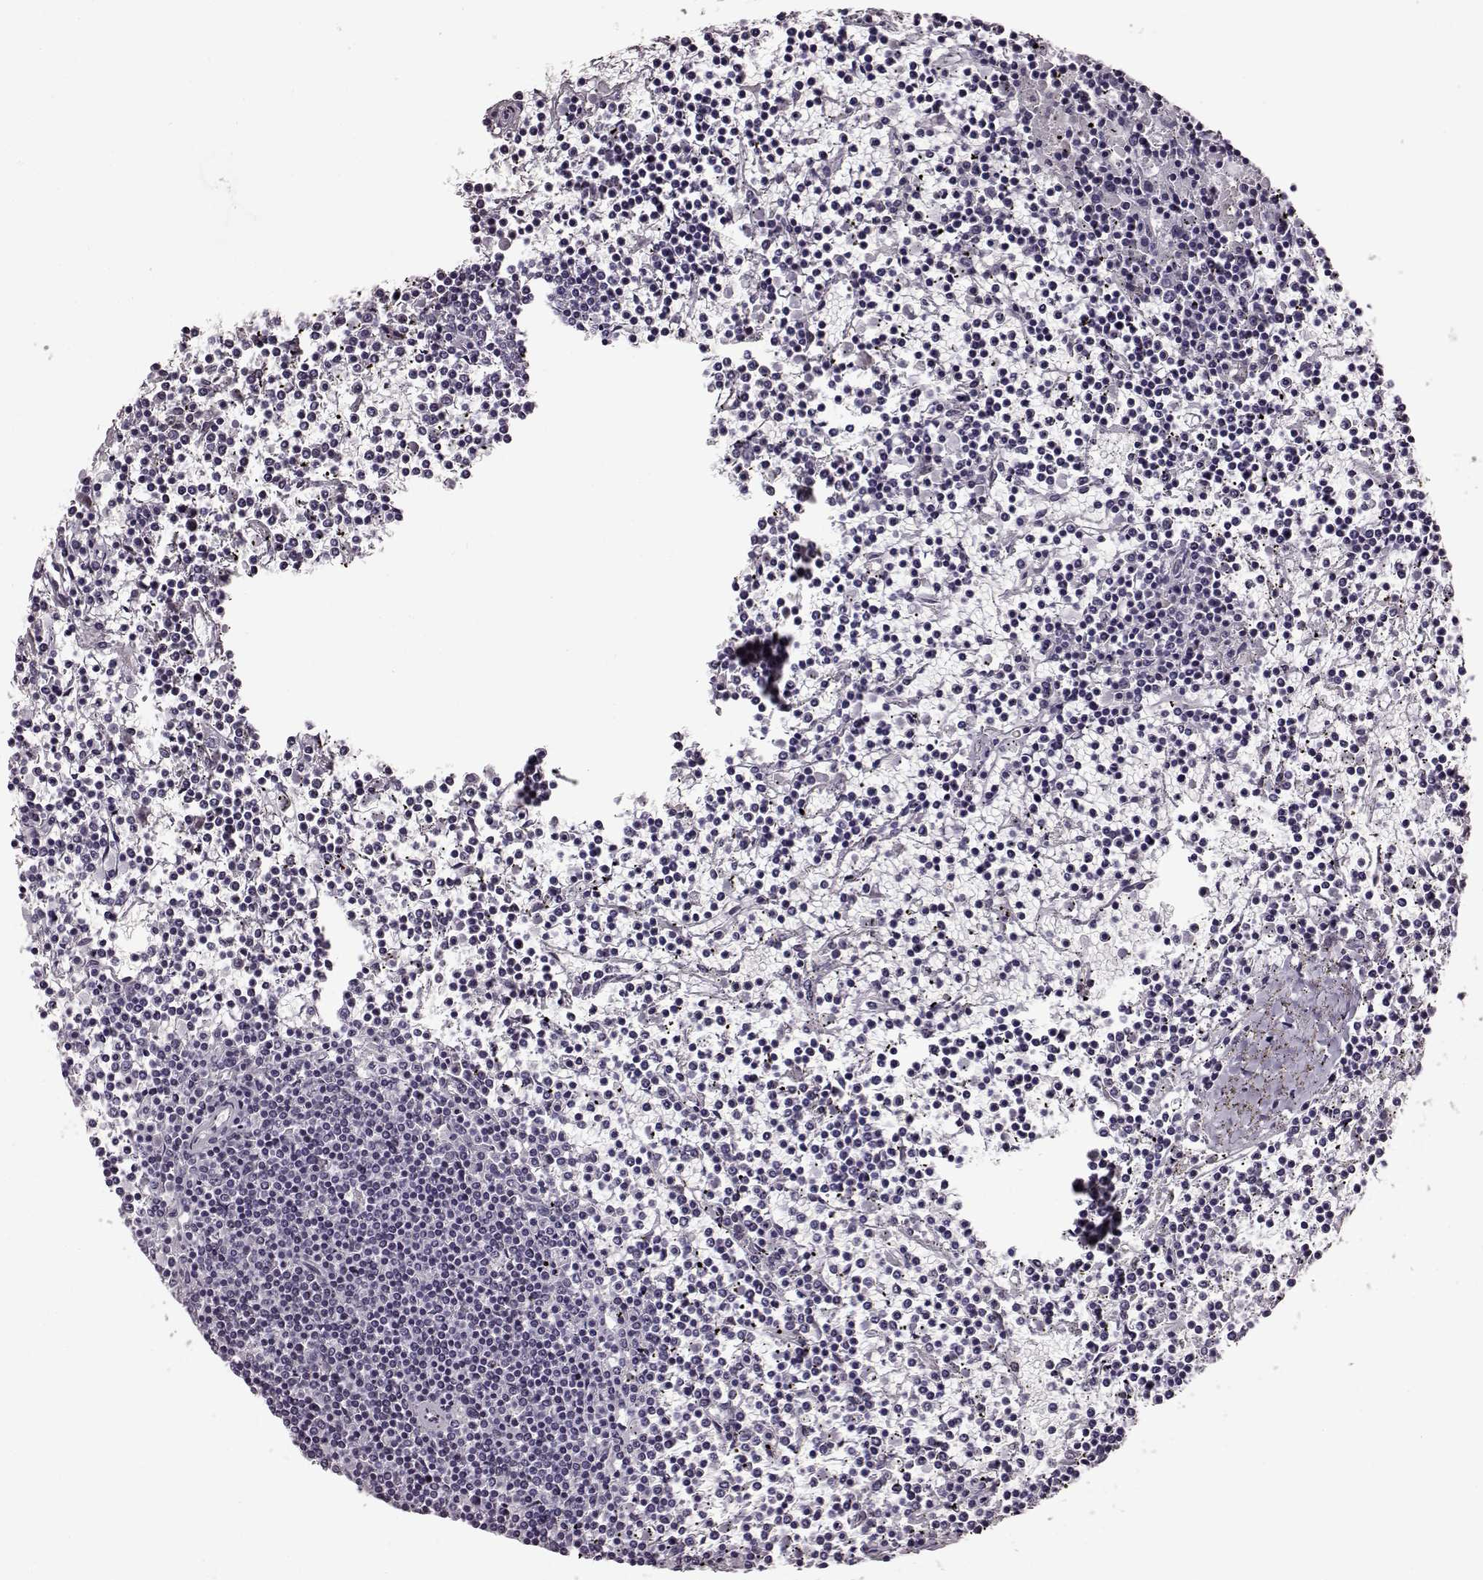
{"staining": {"intensity": "negative", "quantity": "none", "location": "none"}, "tissue": "lymphoma", "cell_type": "Tumor cells", "image_type": "cancer", "snomed": [{"axis": "morphology", "description": "Malignant lymphoma, non-Hodgkin's type, Low grade"}, {"axis": "topography", "description": "Spleen"}], "caption": "This is an IHC micrograph of human lymphoma. There is no positivity in tumor cells.", "gene": "STX1B", "patient": {"sex": "female", "age": 19}}